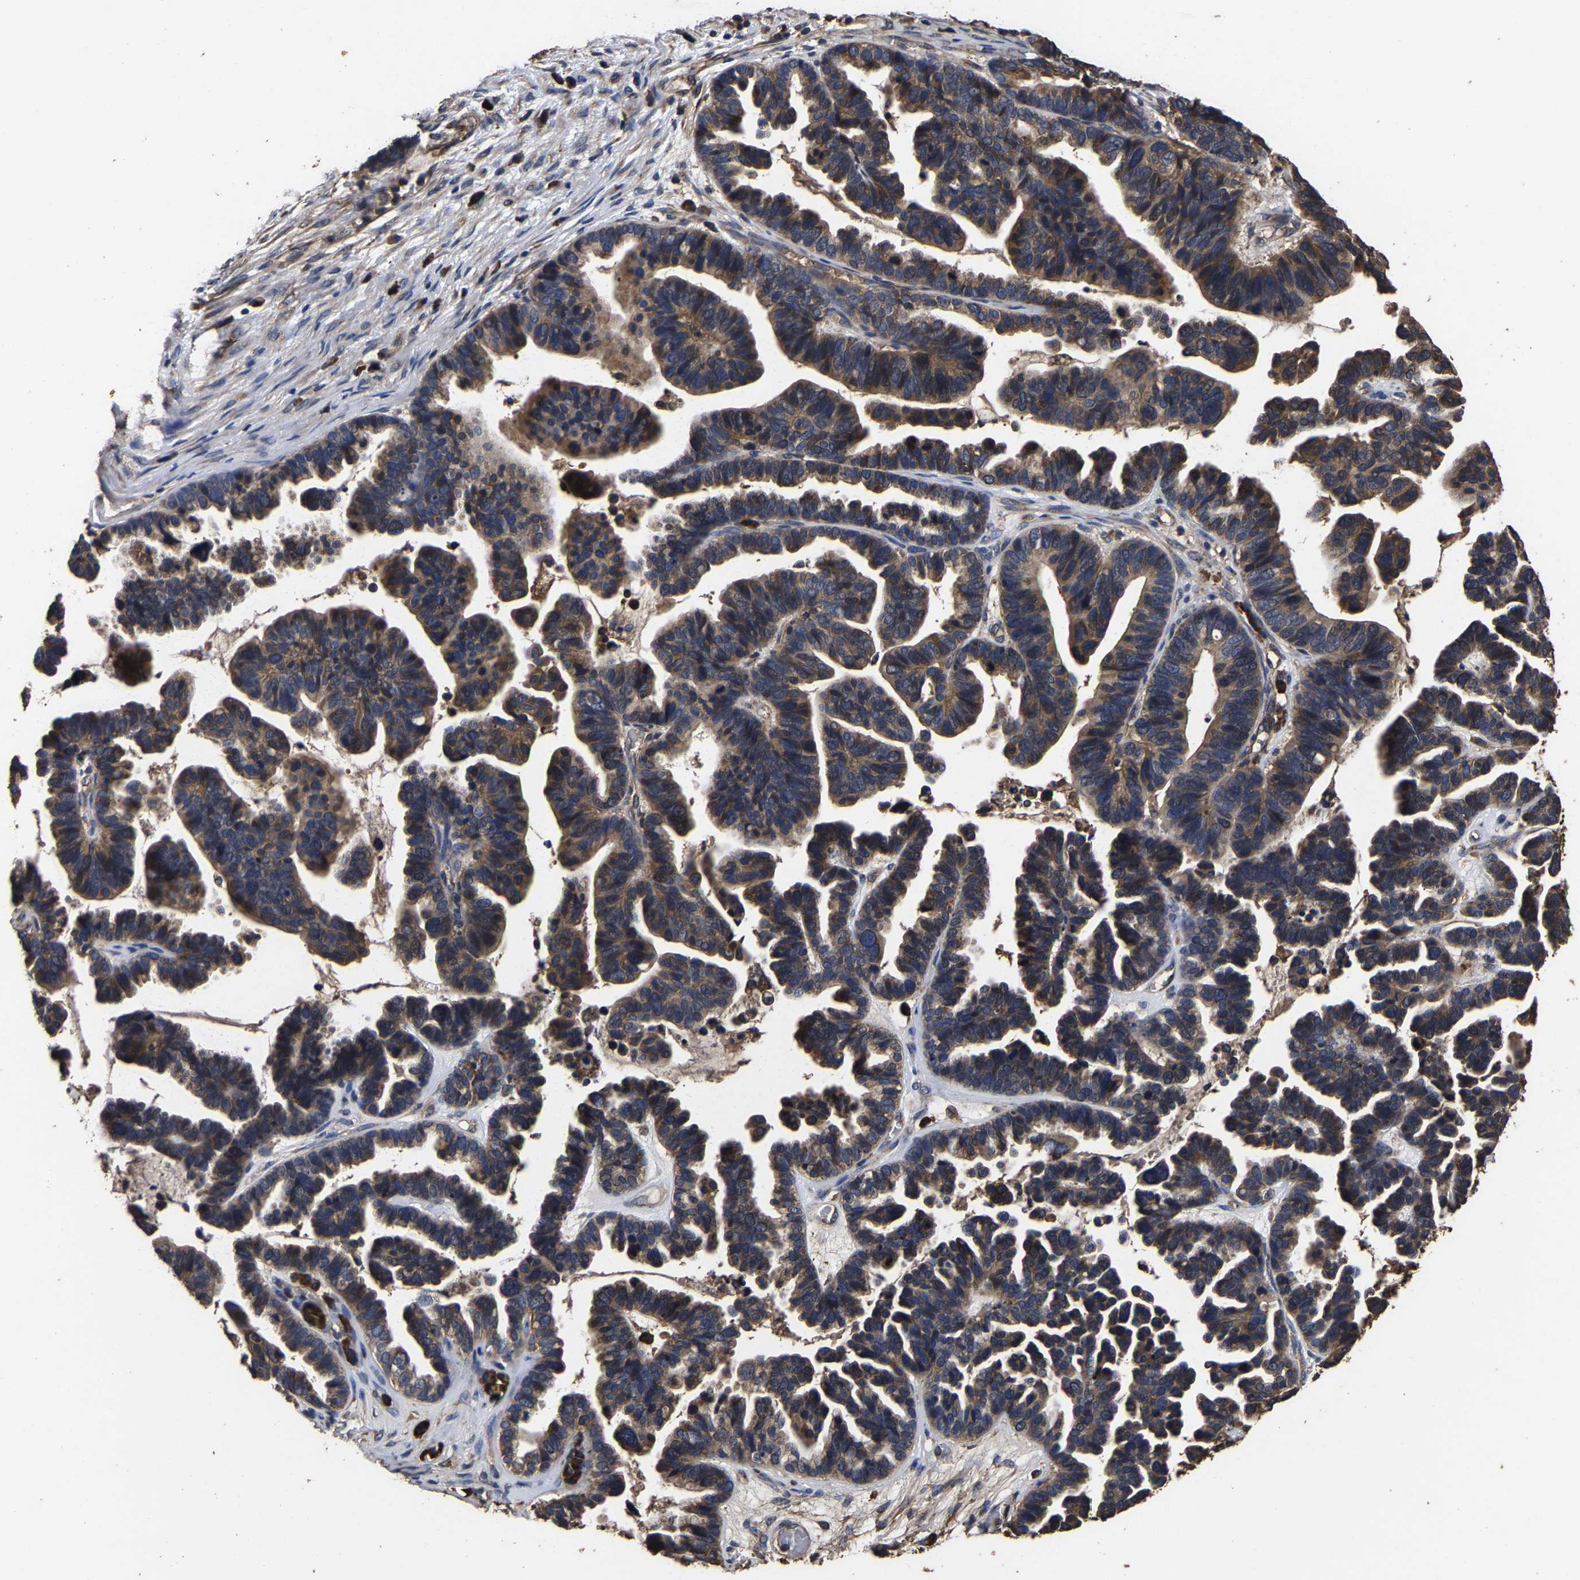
{"staining": {"intensity": "moderate", "quantity": ">75%", "location": "cytoplasmic/membranous"}, "tissue": "ovarian cancer", "cell_type": "Tumor cells", "image_type": "cancer", "snomed": [{"axis": "morphology", "description": "Cystadenocarcinoma, serous, NOS"}, {"axis": "topography", "description": "Ovary"}], "caption": "This photomicrograph displays immunohistochemistry (IHC) staining of human ovarian serous cystadenocarcinoma, with medium moderate cytoplasmic/membranous expression in approximately >75% of tumor cells.", "gene": "ITCH", "patient": {"sex": "female", "age": 56}}